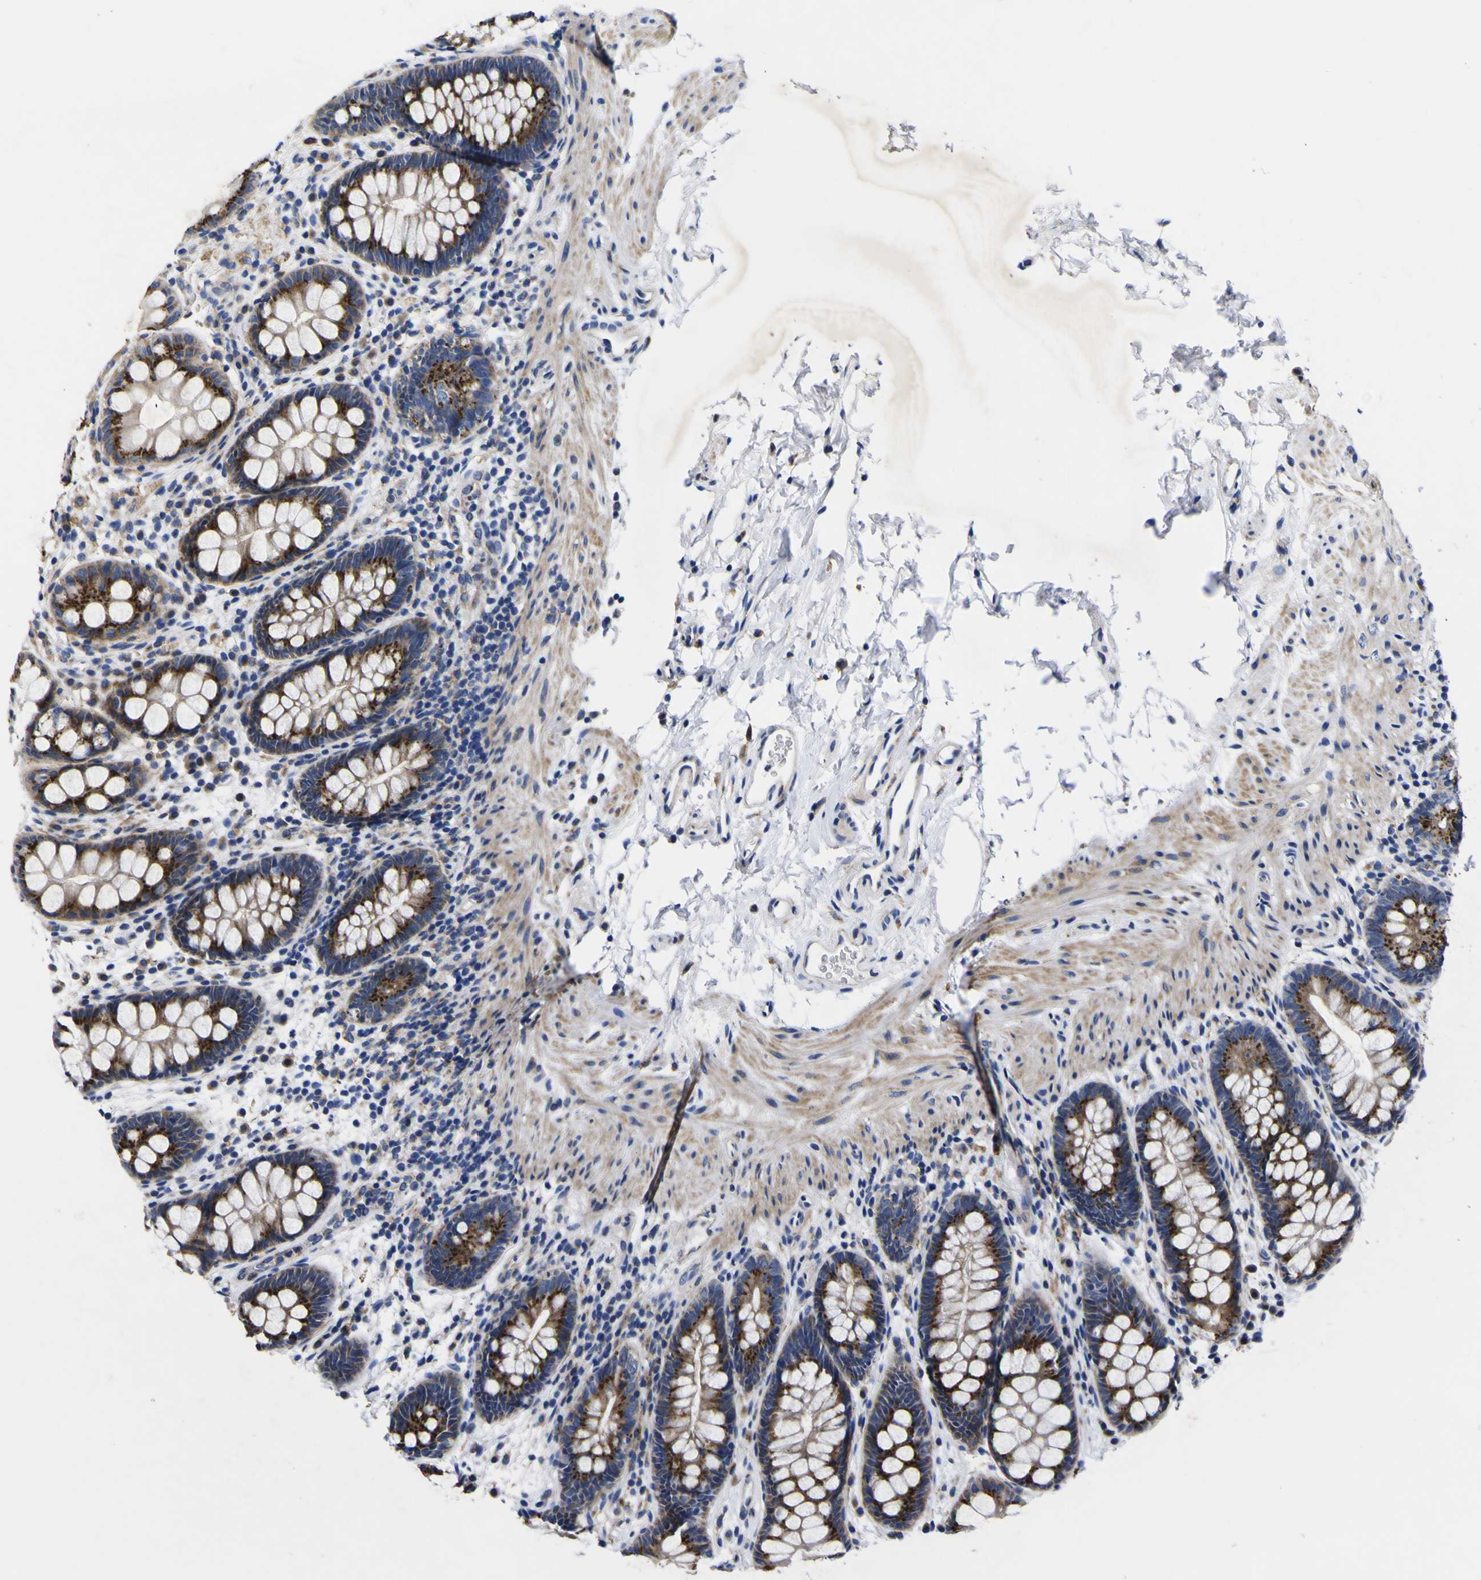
{"staining": {"intensity": "strong", "quantity": ">75%", "location": "cytoplasmic/membranous"}, "tissue": "rectum", "cell_type": "Glandular cells", "image_type": "normal", "snomed": [{"axis": "morphology", "description": "Normal tissue, NOS"}, {"axis": "topography", "description": "Rectum"}], "caption": "Immunohistochemistry (IHC) (DAB (3,3'-diaminobenzidine)) staining of benign rectum displays strong cytoplasmic/membranous protein positivity in approximately >75% of glandular cells.", "gene": "COA1", "patient": {"sex": "female", "age": 24}}